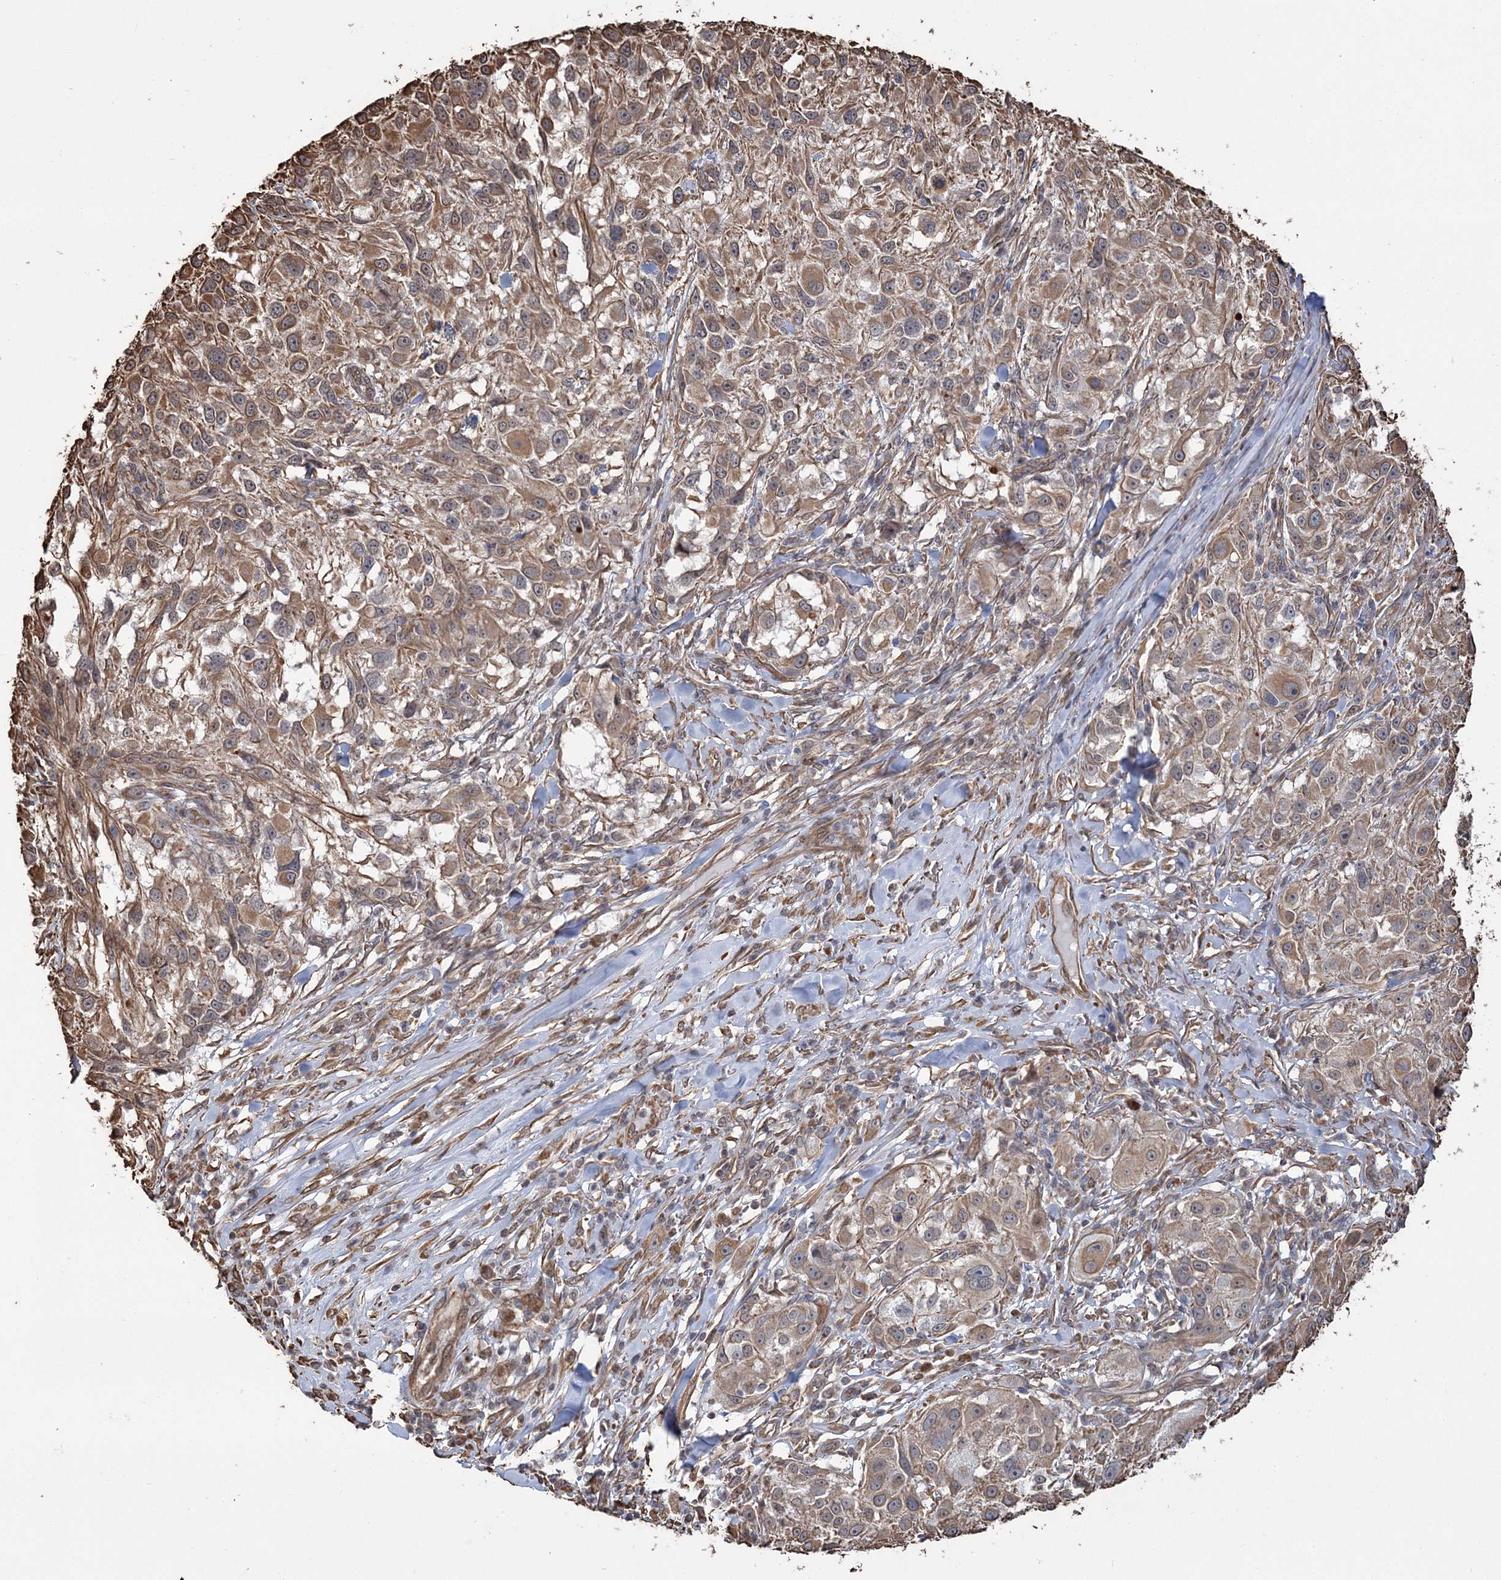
{"staining": {"intensity": "moderate", "quantity": ">75%", "location": "cytoplasmic/membranous"}, "tissue": "melanoma", "cell_type": "Tumor cells", "image_type": "cancer", "snomed": [{"axis": "morphology", "description": "Necrosis, NOS"}, {"axis": "morphology", "description": "Malignant melanoma, NOS"}, {"axis": "topography", "description": "Skin"}], "caption": "DAB (3,3'-diaminobenzidine) immunohistochemical staining of malignant melanoma exhibits moderate cytoplasmic/membranous protein positivity in approximately >75% of tumor cells.", "gene": "ATP11B", "patient": {"sex": "female", "age": 87}}